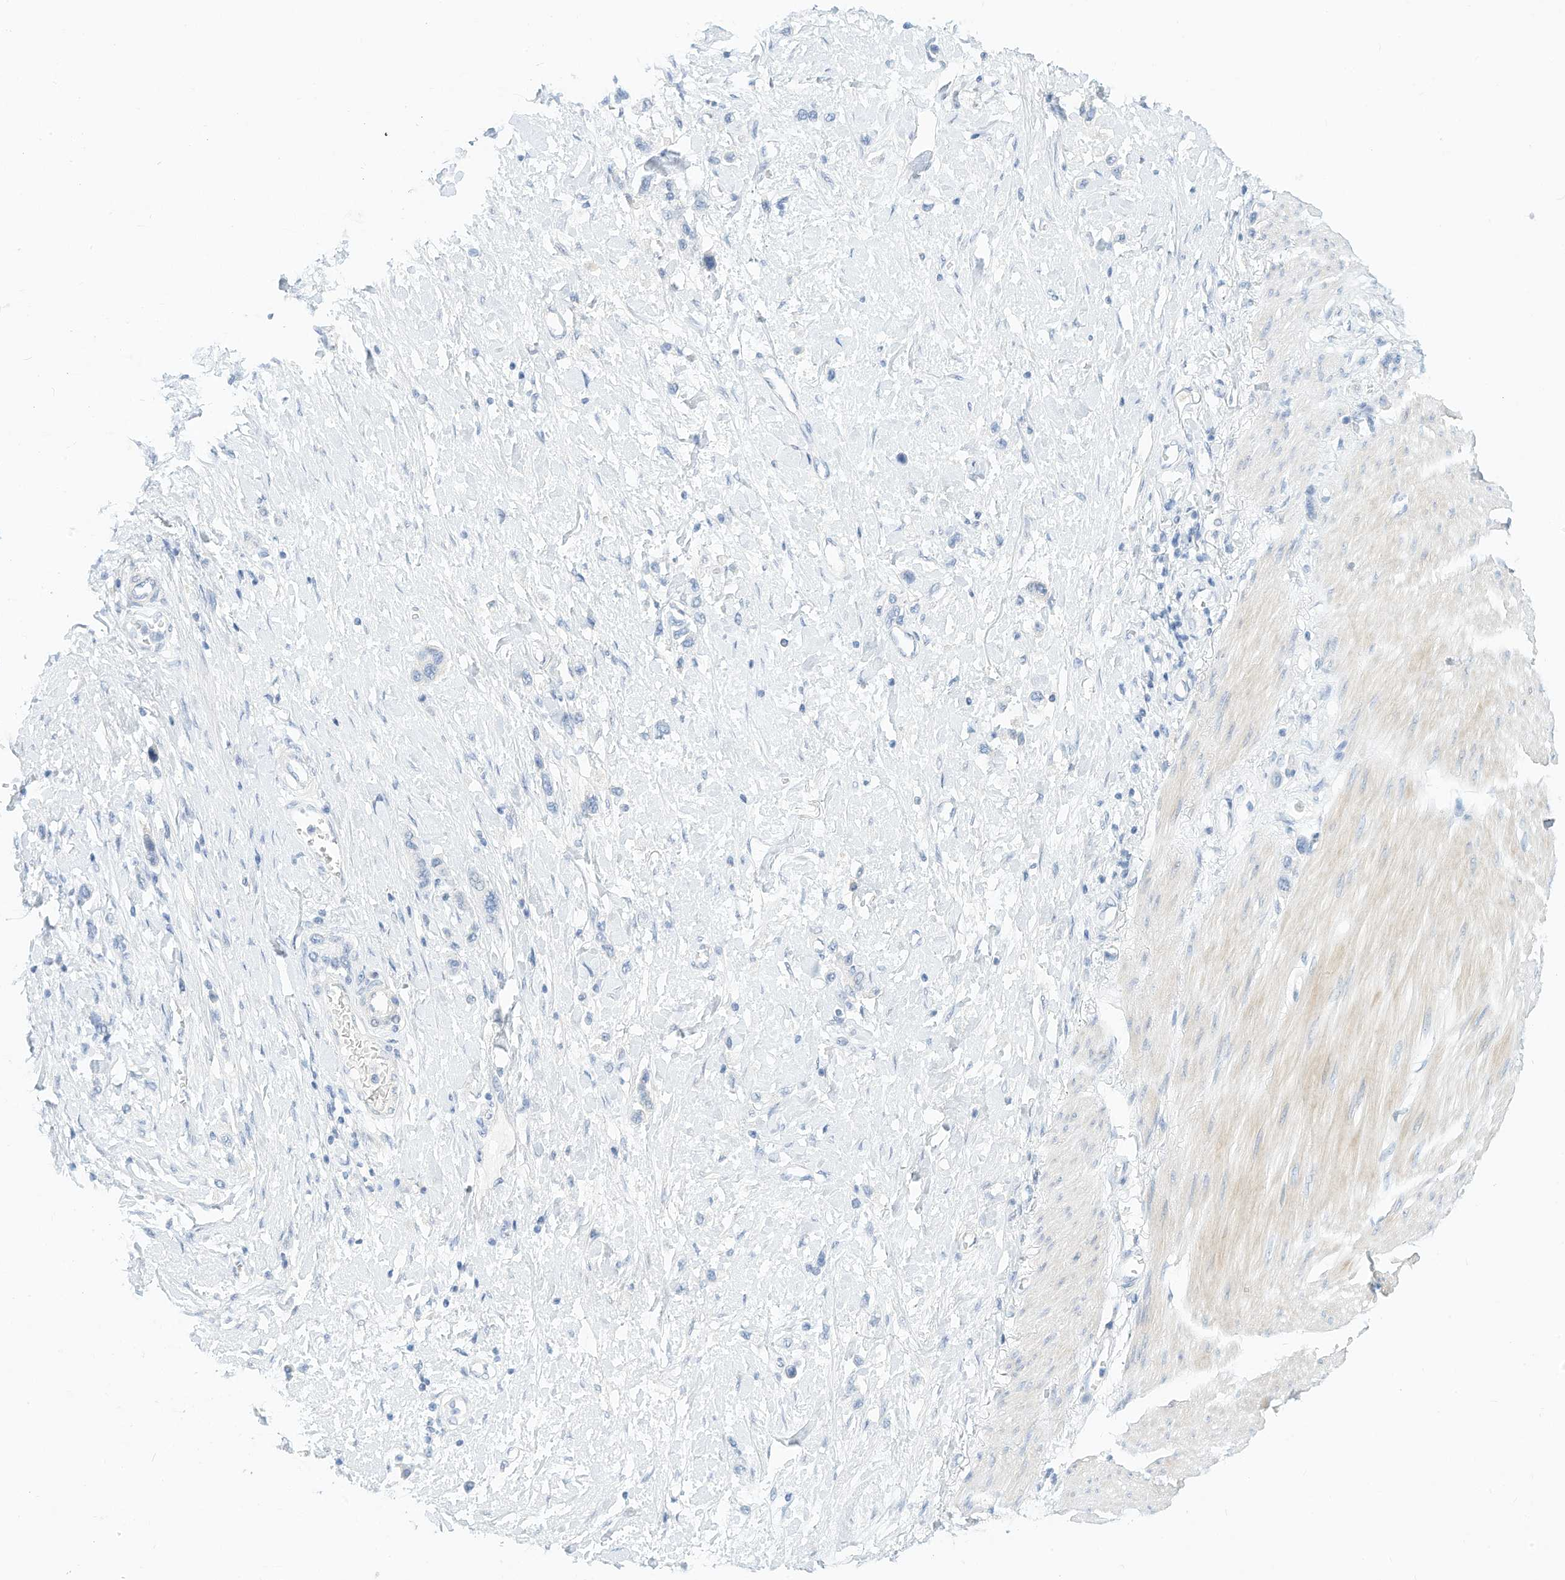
{"staining": {"intensity": "negative", "quantity": "none", "location": "none"}, "tissue": "stomach cancer", "cell_type": "Tumor cells", "image_type": "cancer", "snomed": [{"axis": "morphology", "description": "Adenocarcinoma, NOS"}, {"axis": "topography", "description": "Stomach"}], "caption": "Tumor cells are negative for brown protein staining in adenocarcinoma (stomach).", "gene": "SPOCD1", "patient": {"sex": "female", "age": 65}}